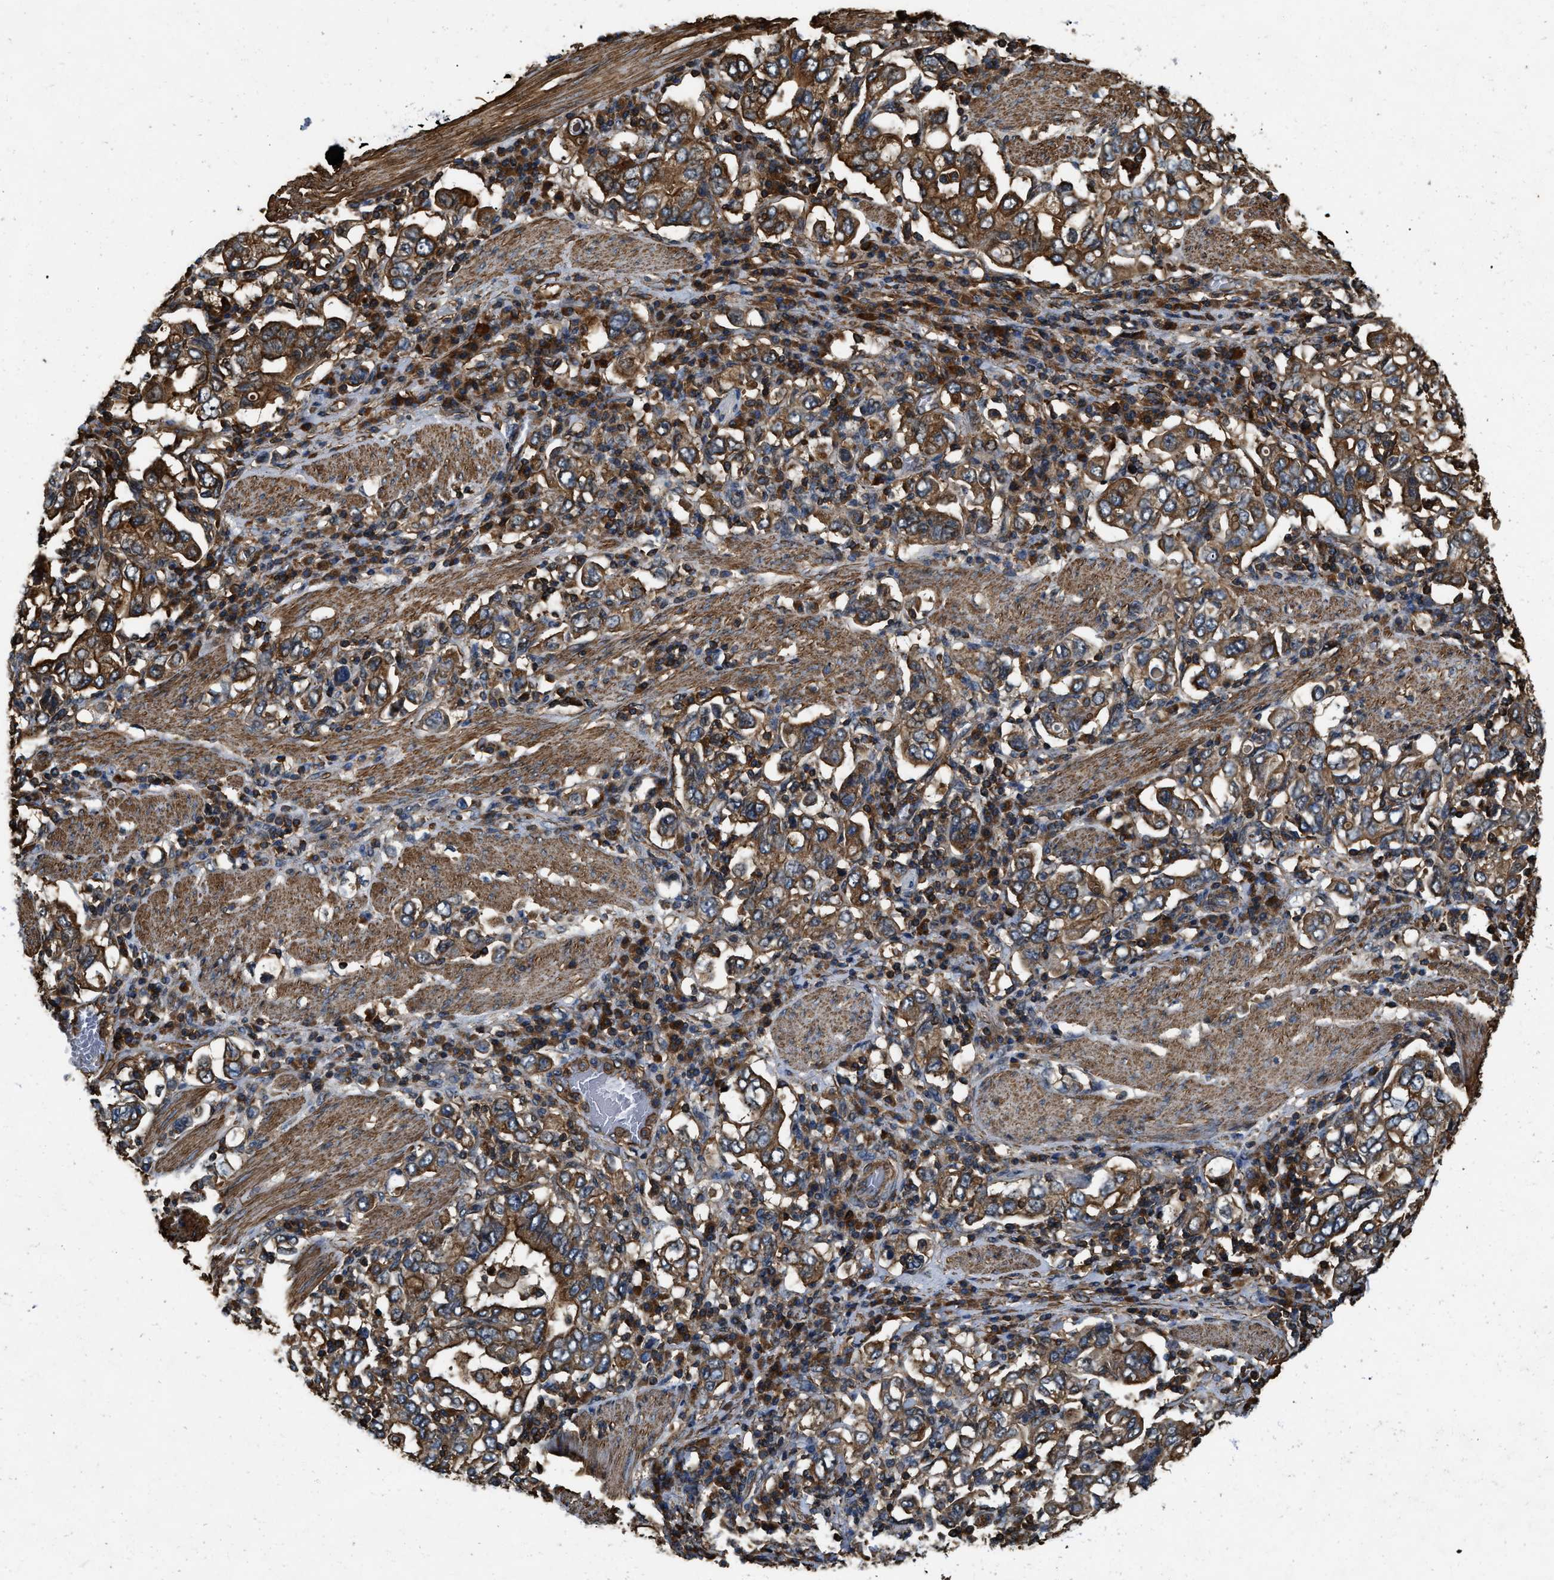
{"staining": {"intensity": "strong", "quantity": ">75%", "location": "cytoplasmic/membranous"}, "tissue": "stomach cancer", "cell_type": "Tumor cells", "image_type": "cancer", "snomed": [{"axis": "morphology", "description": "Adenocarcinoma, NOS"}, {"axis": "topography", "description": "Stomach, upper"}], "caption": "Immunohistochemical staining of human stomach cancer (adenocarcinoma) demonstrates high levels of strong cytoplasmic/membranous protein positivity in about >75% of tumor cells.", "gene": "YARS1", "patient": {"sex": "male", "age": 62}}